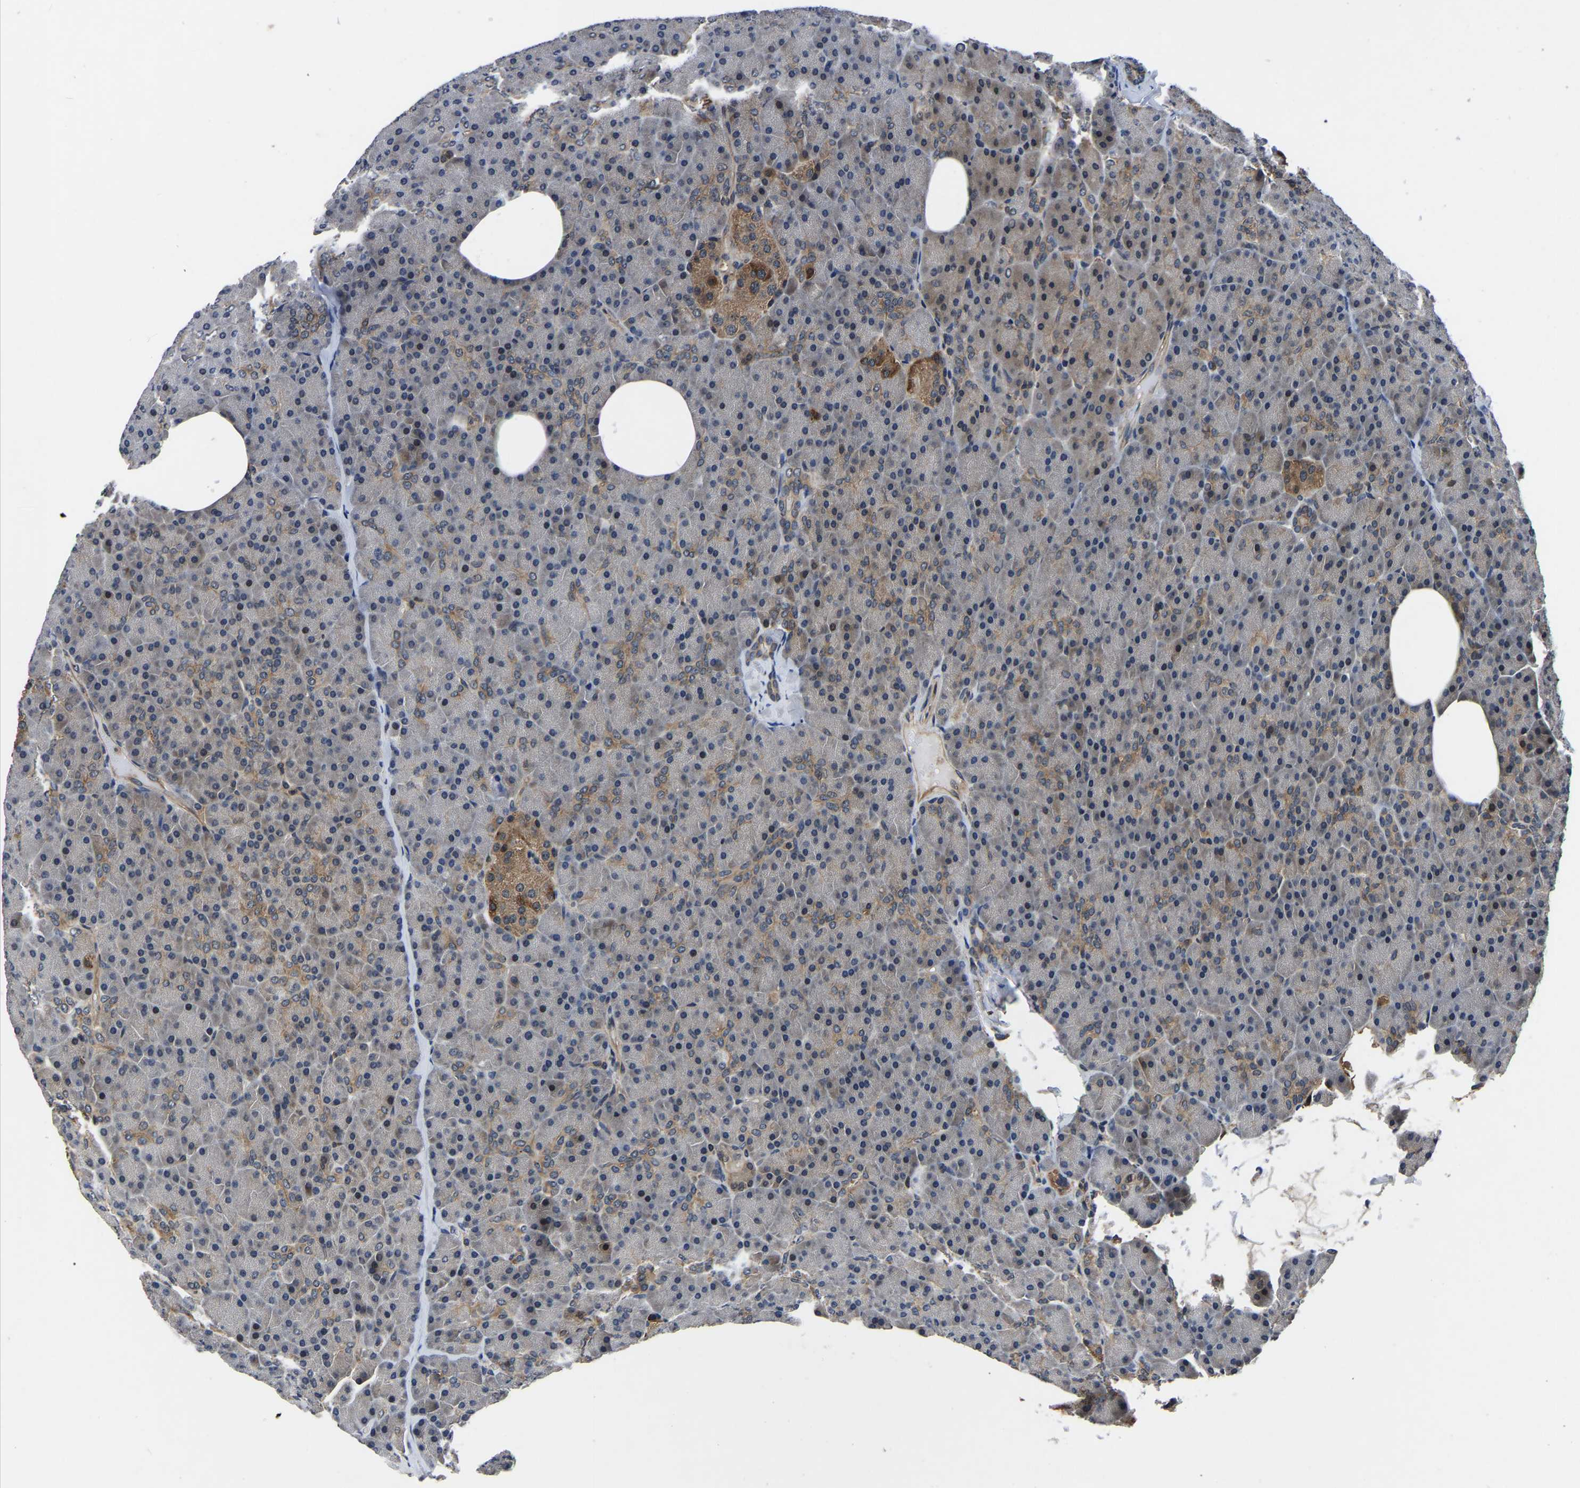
{"staining": {"intensity": "moderate", "quantity": "25%-75%", "location": "cytoplasmic/membranous"}, "tissue": "pancreas", "cell_type": "Exocrine glandular cells", "image_type": "normal", "snomed": [{"axis": "morphology", "description": "Normal tissue, NOS"}, {"axis": "topography", "description": "Pancreas"}], "caption": "Immunohistochemistry (IHC) histopathology image of normal human pancreas stained for a protein (brown), which reveals medium levels of moderate cytoplasmic/membranous positivity in about 25%-75% of exocrine glandular cells.", "gene": "FGD5", "patient": {"sex": "female", "age": 35}}